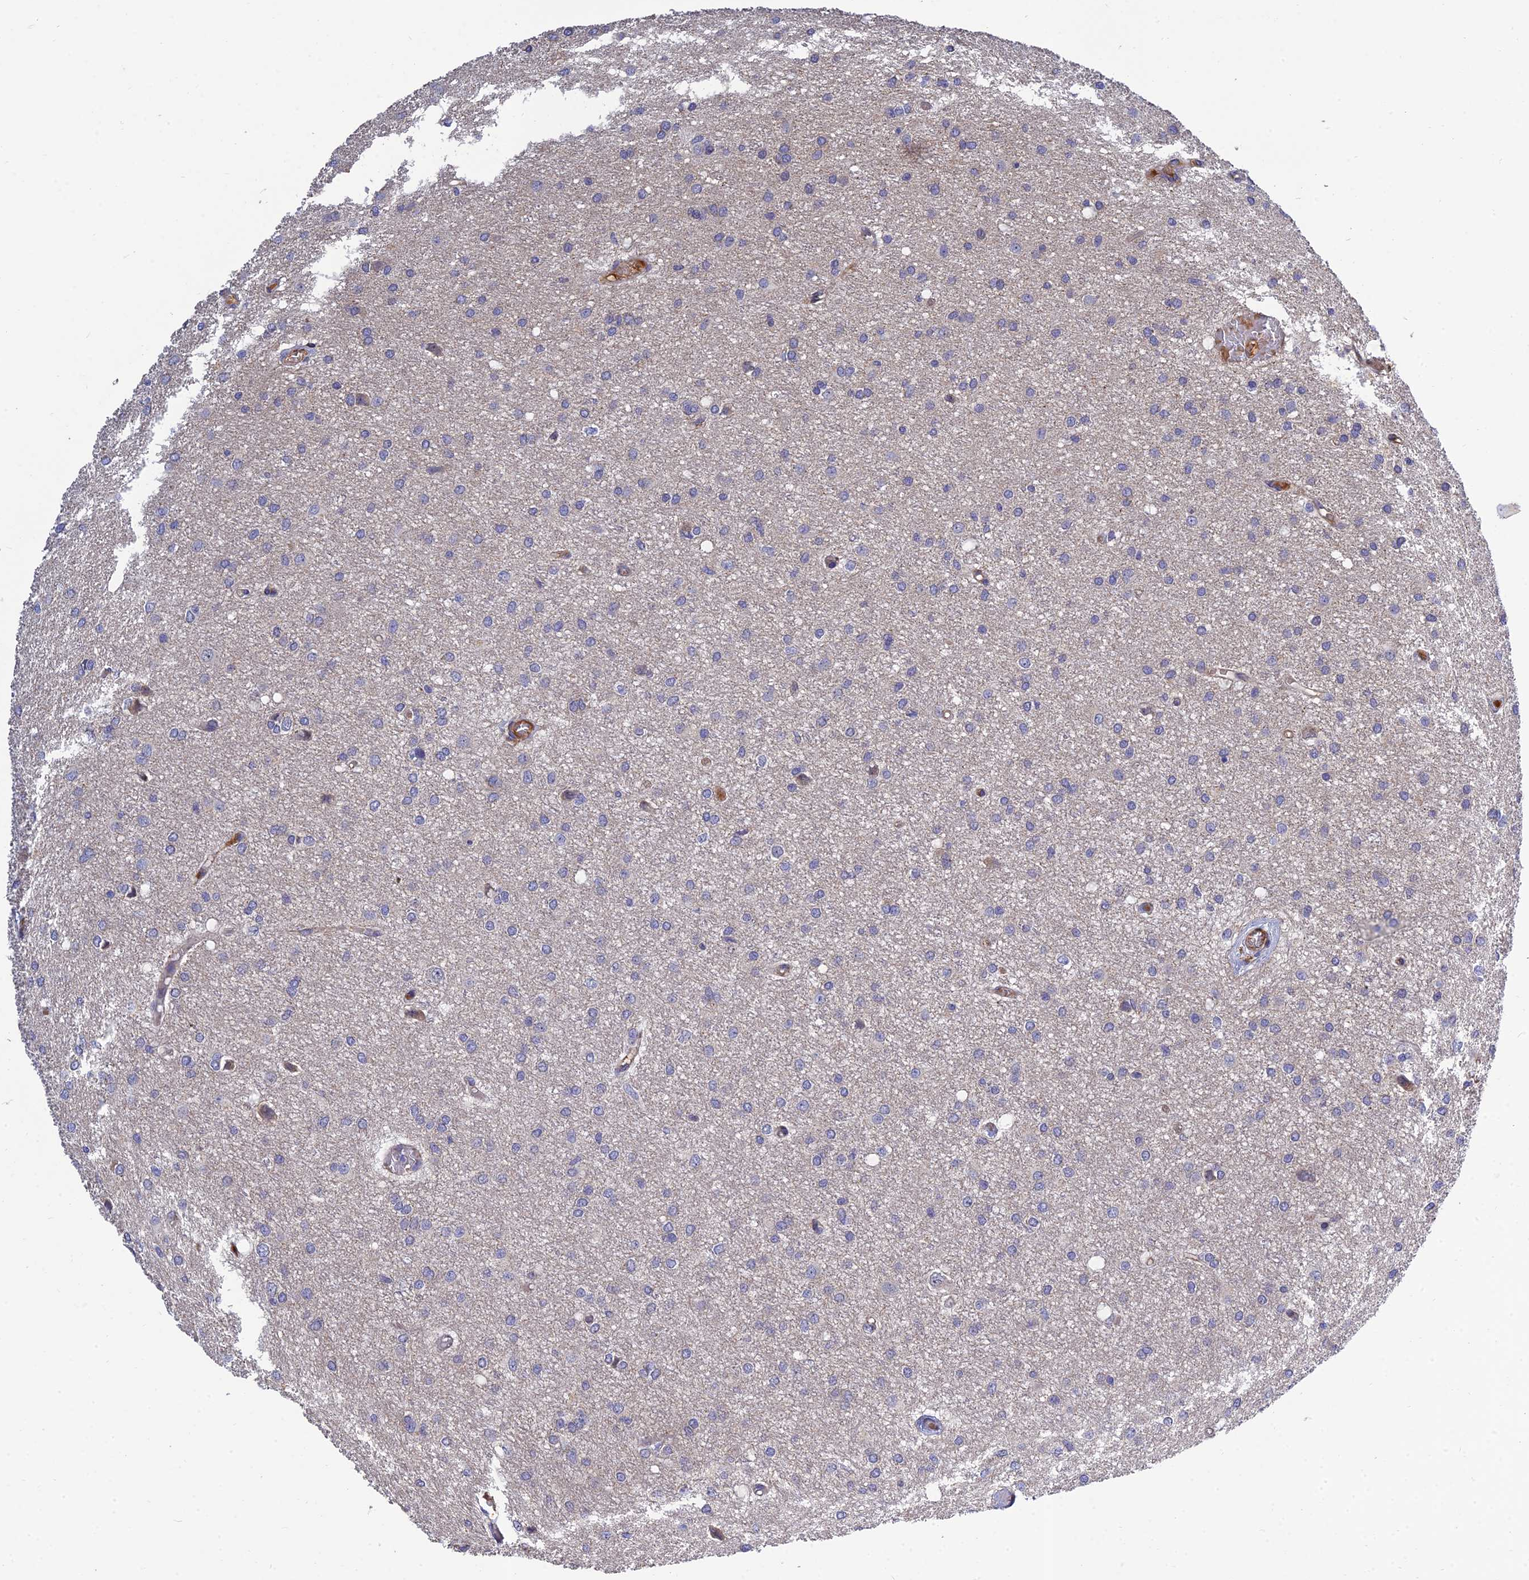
{"staining": {"intensity": "negative", "quantity": "none", "location": "none"}, "tissue": "glioma", "cell_type": "Tumor cells", "image_type": "cancer", "snomed": [{"axis": "morphology", "description": "Glioma, malignant, High grade"}, {"axis": "topography", "description": "Brain"}], "caption": "Malignant high-grade glioma stained for a protein using immunohistochemistry (IHC) shows no staining tumor cells.", "gene": "MRPL35", "patient": {"sex": "female", "age": 50}}